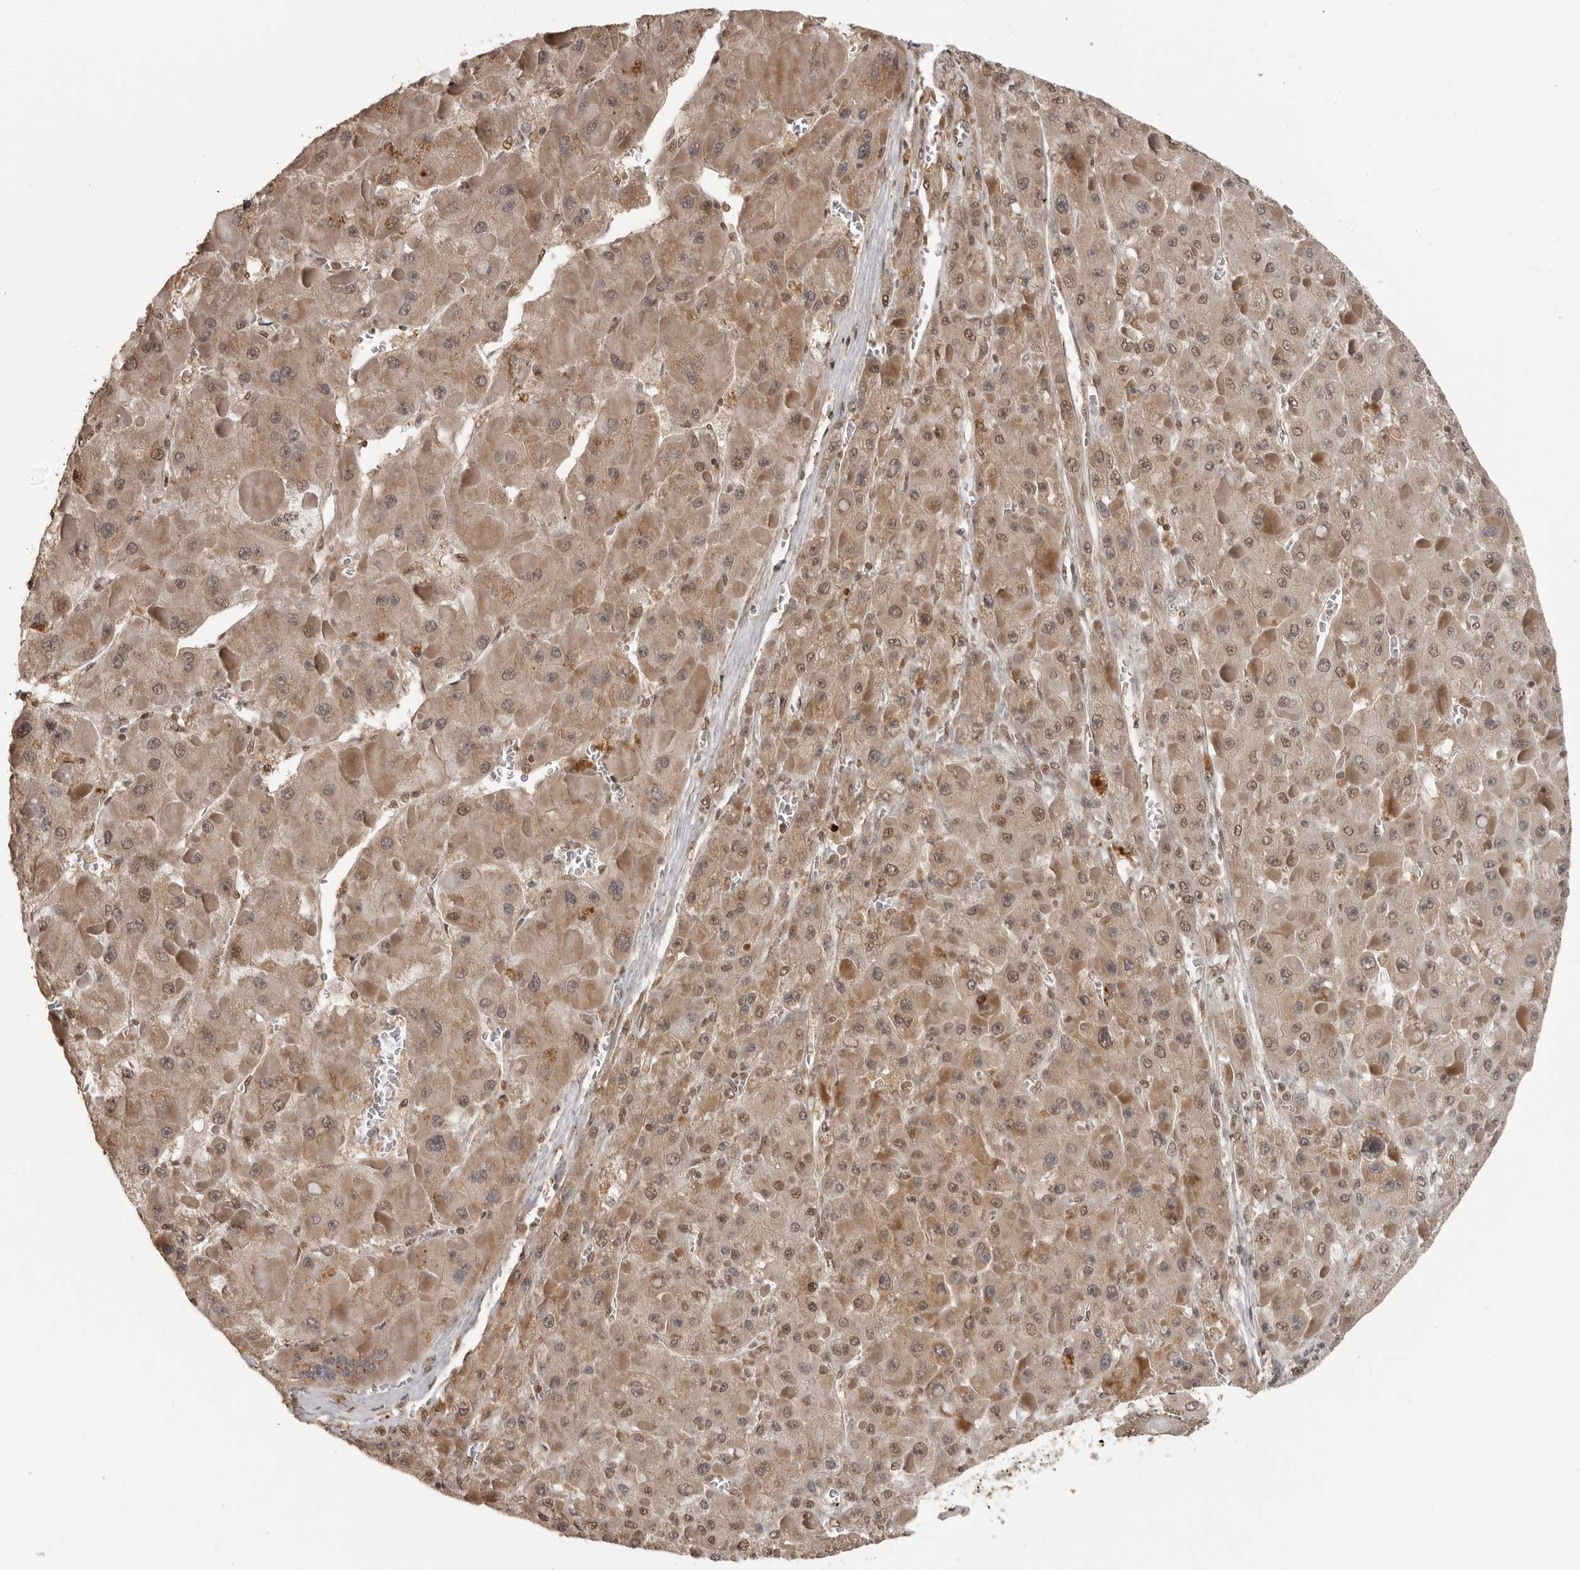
{"staining": {"intensity": "moderate", "quantity": ">75%", "location": "cytoplasmic/membranous,nuclear"}, "tissue": "liver cancer", "cell_type": "Tumor cells", "image_type": "cancer", "snomed": [{"axis": "morphology", "description": "Carcinoma, Hepatocellular, NOS"}, {"axis": "topography", "description": "Liver"}], "caption": "IHC micrograph of liver hepatocellular carcinoma stained for a protein (brown), which exhibits medium levels of moderate cytoplasmic/membranous and nuclear staining in about >75% of tumor cells.", "gene": "CLOCK", "patient": {"sex": "female", "age": 73}}